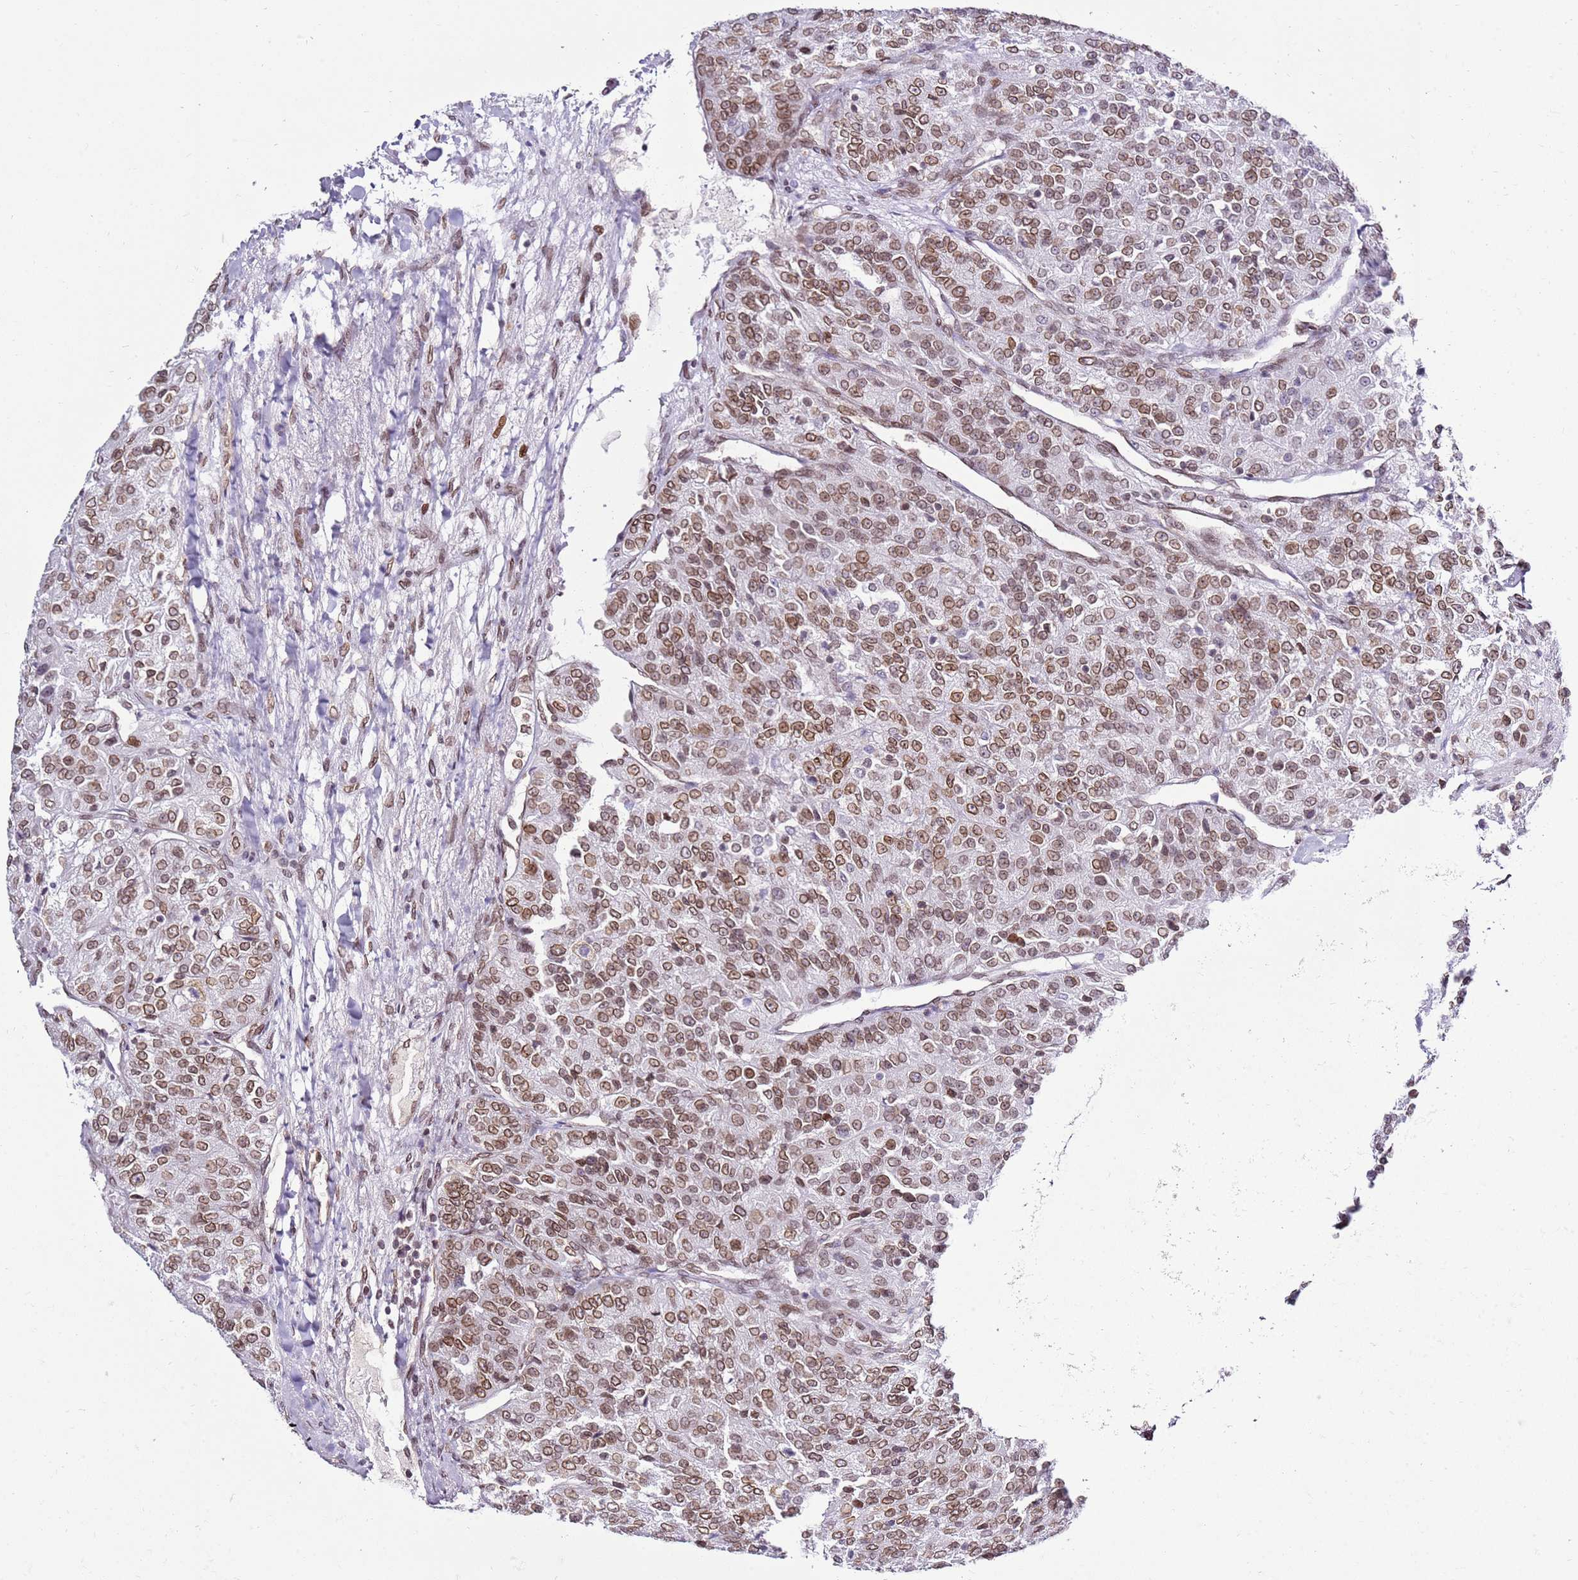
{"staining": {"intensity": "moderate", "quantity": ">75%", "location": "cytoplasmic/membranous,nuclear"}, "tissue": "renal cancer", "cell_type": "Tumor cells", "image_type": "cancer", "snomed": [{"axis": "morphology", "description": "Adenocarcinoma, NOS"}, {"axis": "topography", "description": "Kidney"}], "caption": "Immunohistochemistry (DAB (3,3'-diaminobenzidine)) staining of renal adenocarcinoma shows moderate cytoplasmic/membranous and nuclear protein expression in approximately >75% of tumor cells.", "gene": "POU6F1", "patient": {"sex": "female", "age": 63}}